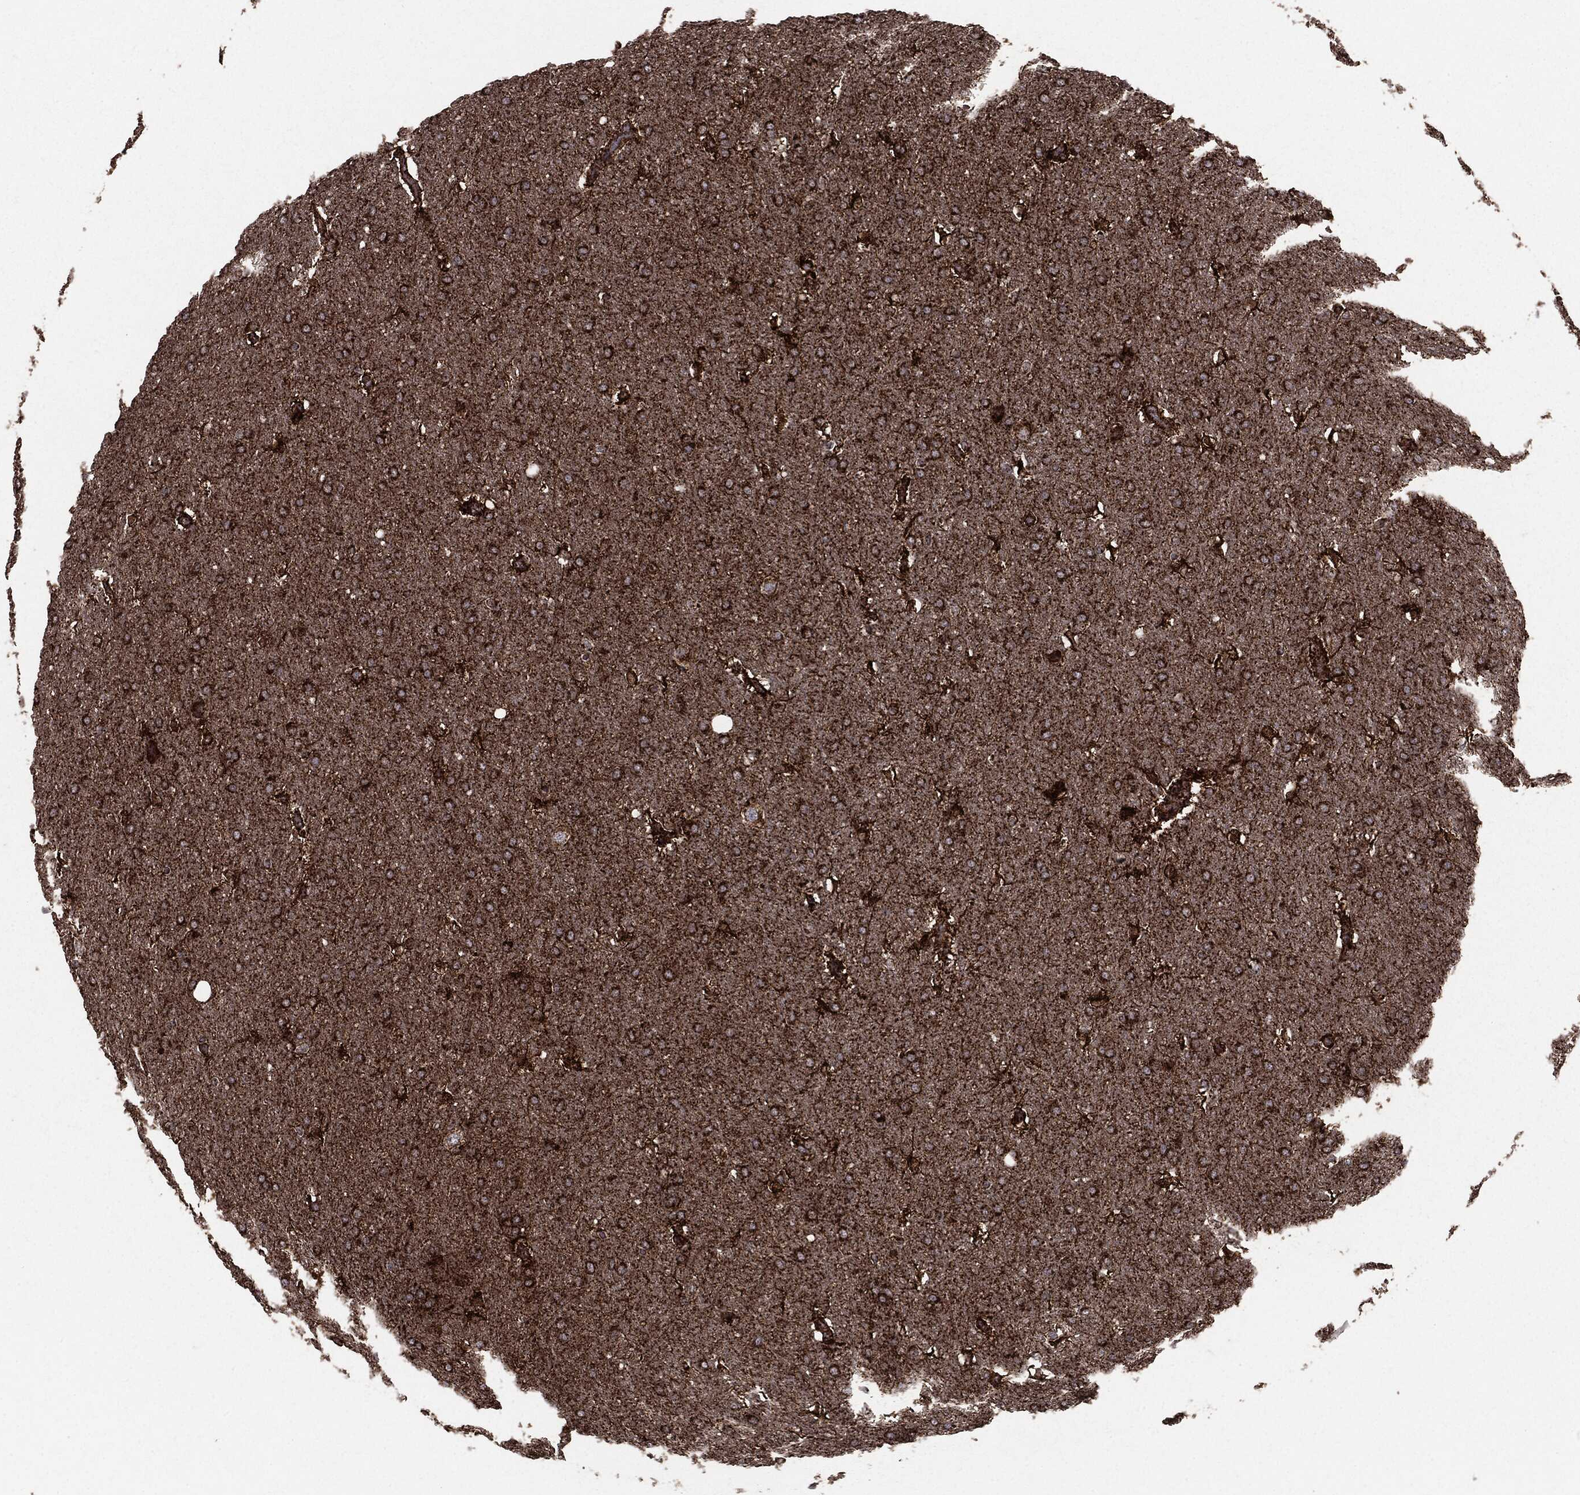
{"staining": {"intensity": "strong", "quantity": ">75%", "location": "cytoplasmic/membranous"}, "tissue": "glioma", "cell_type": "Tumor cells", "image_type": "cancer", "snomed": [{"axis": "morphology", "description": "Glioma, malignant, Low grade"}, {"axis": "topography", "description": "Brain"}], "caption": "Immunohistochemistry staining of glioma, which reveals high levels of strong cytoplasmic/membranous positivity in approximately >75% of tumor cells indicating strong cytoplasmic/membranous protein staining. The staining was performed using DAB (3,3'-diaminobenzidine) (brown) for protein detection and nuclei were counterstained in hematoxylin (blue).", "gene": "MAP2K1", "patient": {"sex": "female", "age": 37}}